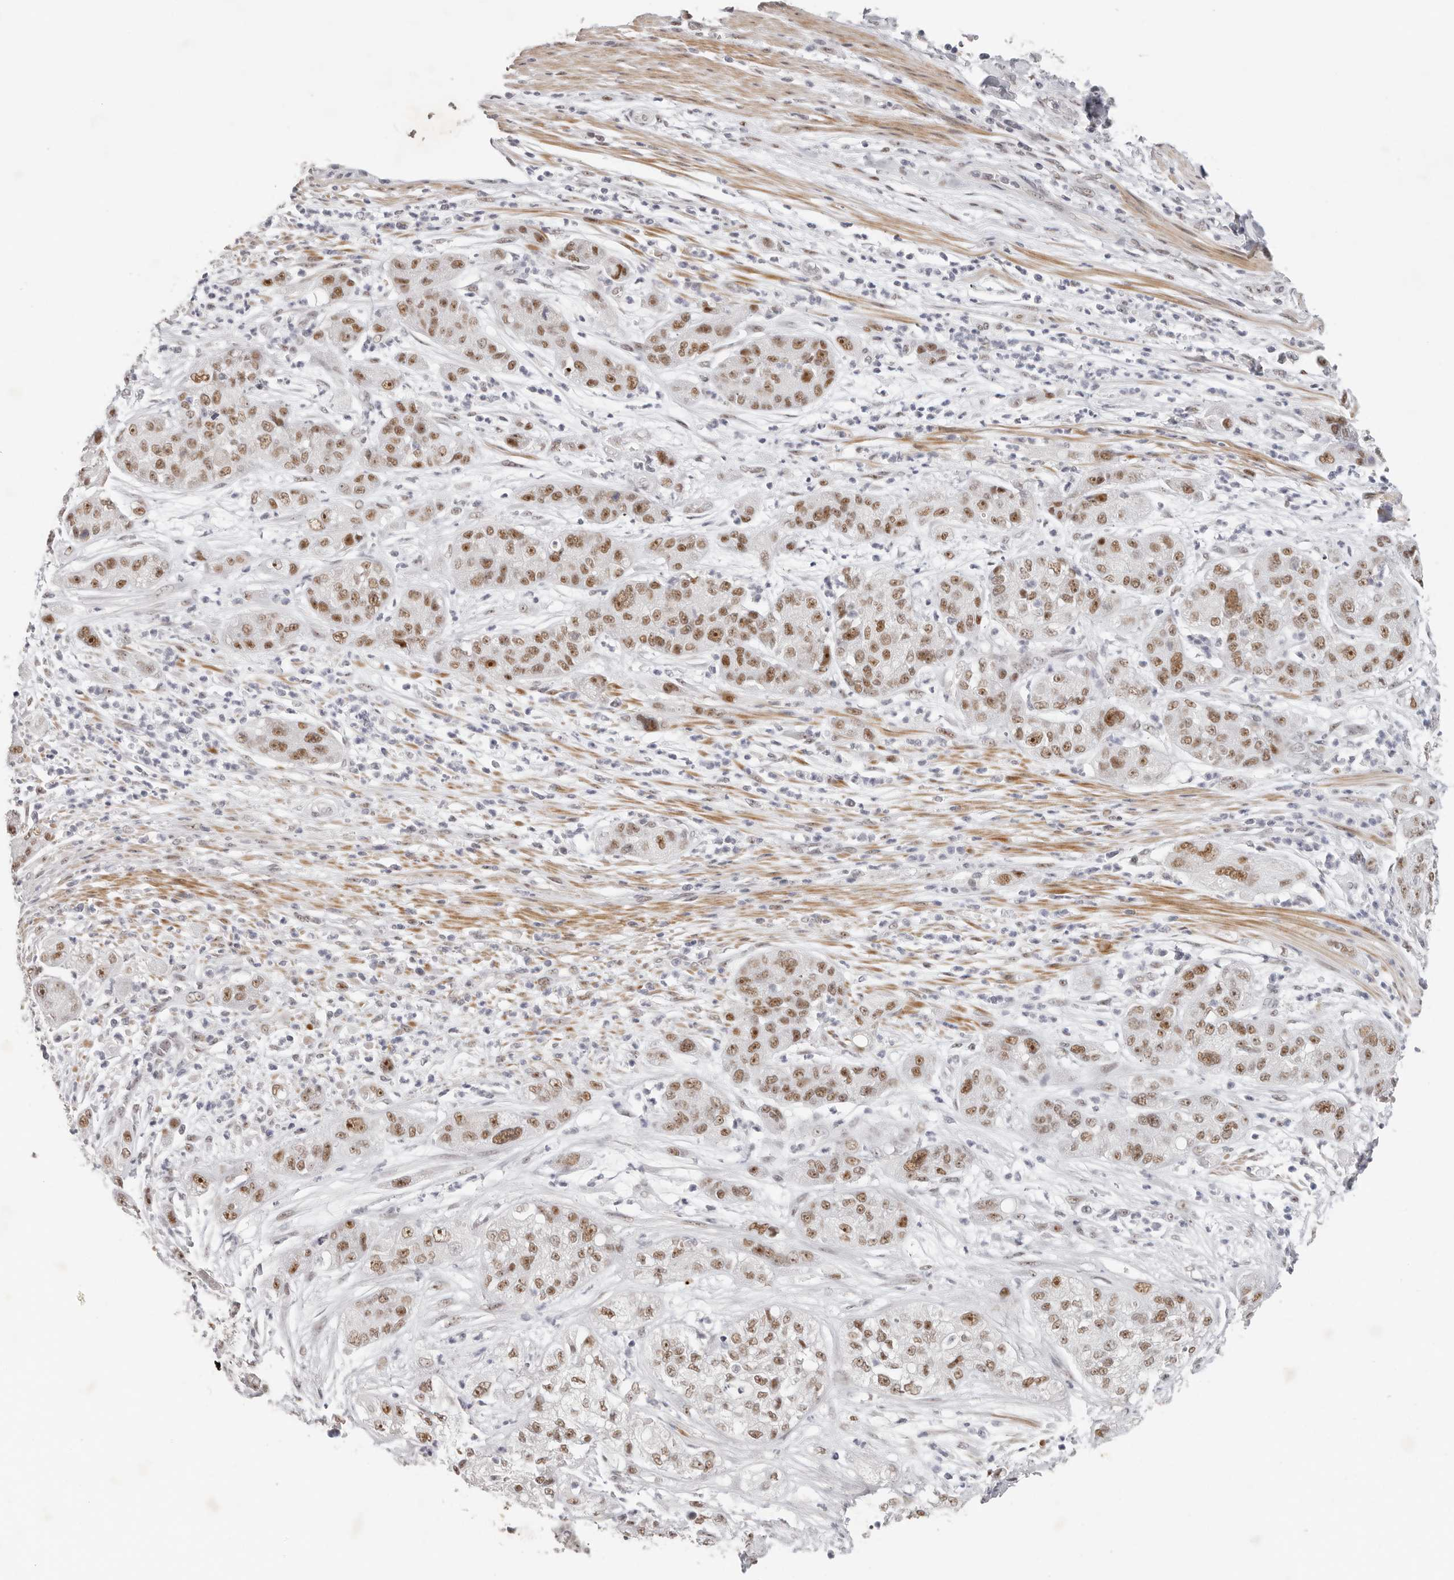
{"staining": {"intensity": "moderate", "quantity": ">75%", "location": "nuclear"}, "tissue": "pancreatic cancer", "cell_type": "Tumor cells", "image_type": "cancer", "snomed": [{"axis": "morphology", "description": "Adenocarcinoma, NOS"}, {"axis": "topography", "description": "Pancreas"}], "caption": "Brown immunohistochemical staining in human adenocarcinoma (pancreatic) demonstrates moderate nuclear positivity in approximately >75% of tumor cells. (DAB IHC, brown staining for protein, blue staining for nuclei).", "gene": "LARP7", "patient": {"sex": "female", "age": 78}}